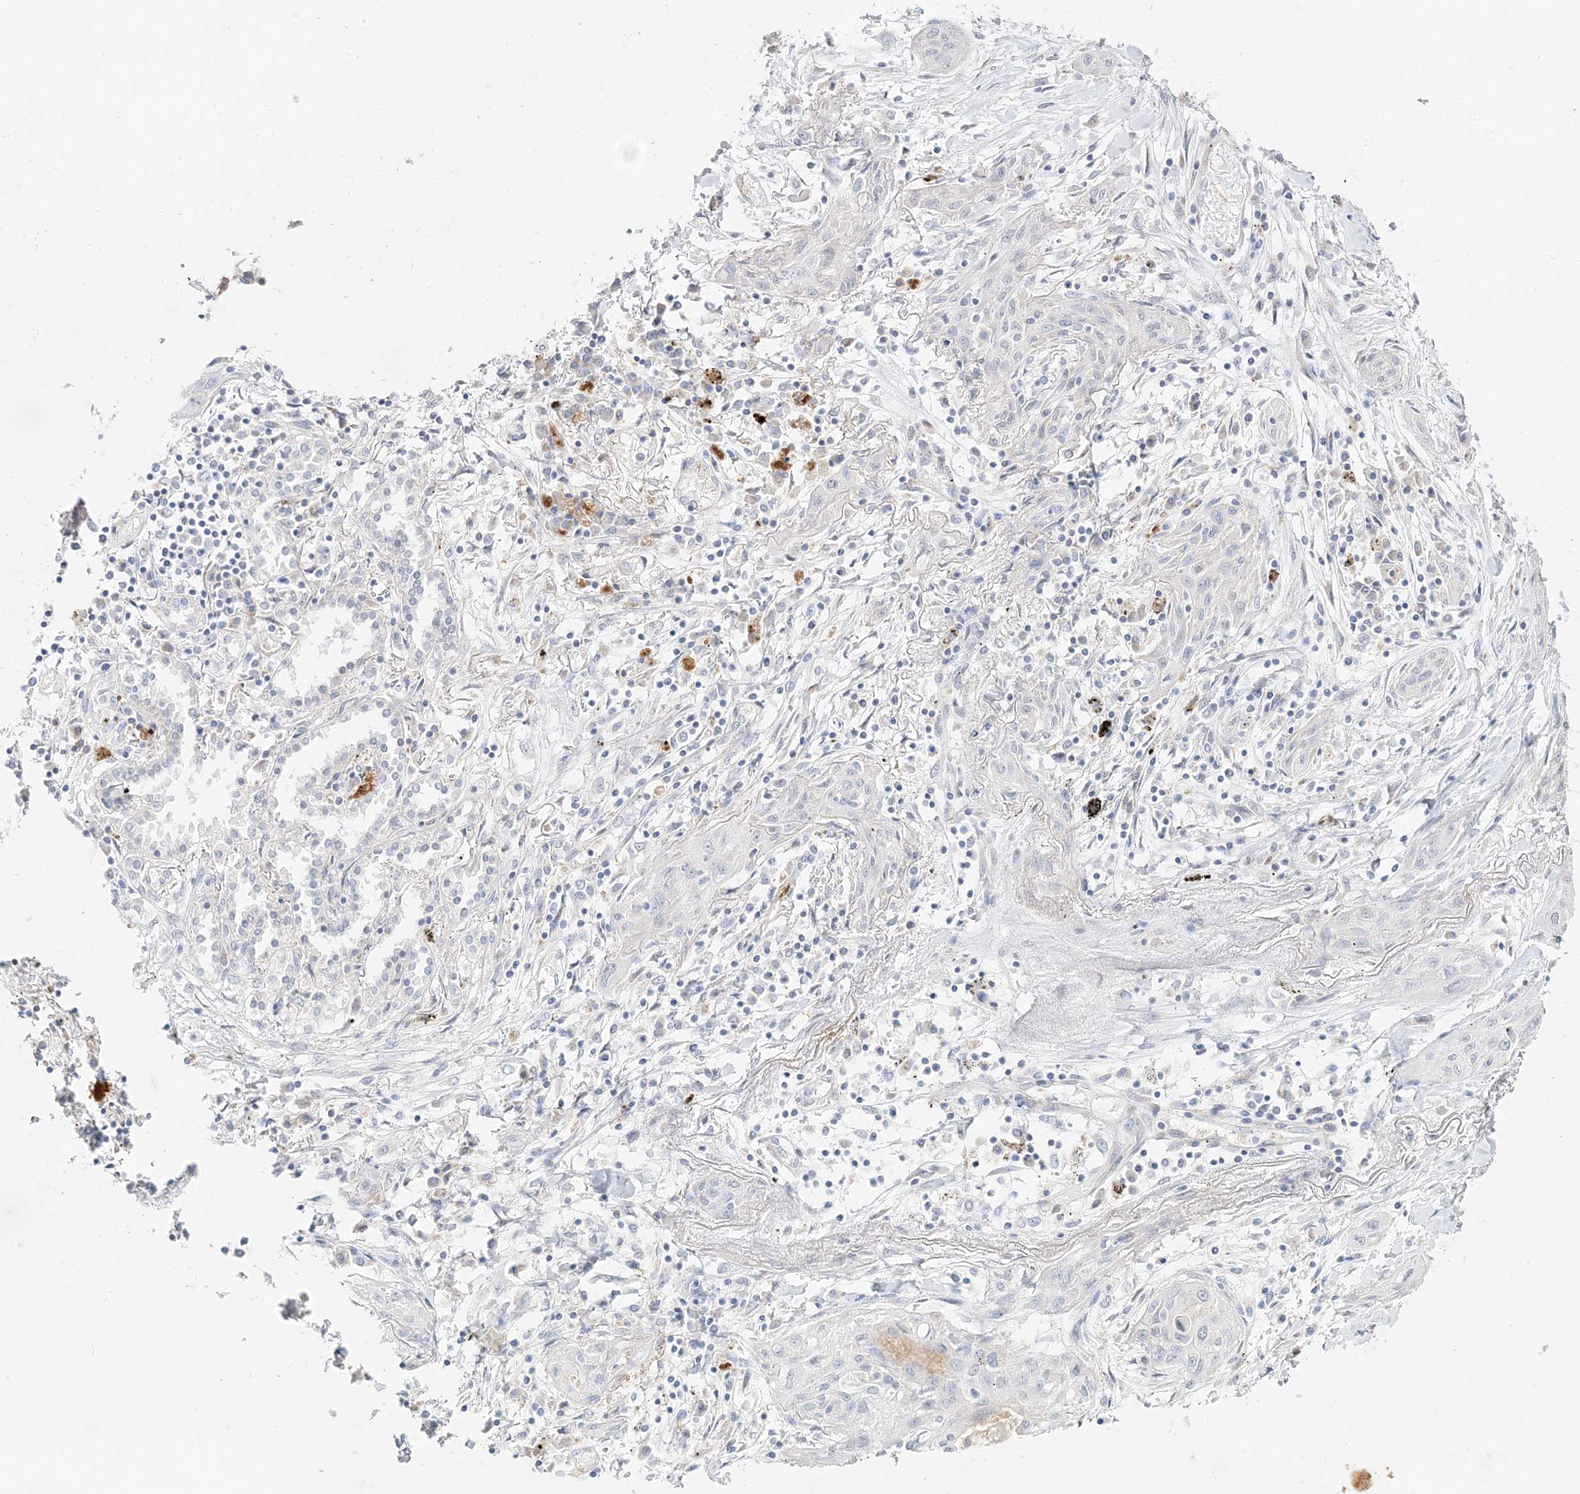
{"staining": {"intensity": "negative", "quantity": "none", "location": "none"}, "tissue": "lung cancer", "cell_type": "Tumor cells", "image_type": "cancer", "snomed": [{"axis": "morphology", "description": "Squamous cell carcinoma, NOS"}, {"axis": "topography", "description": "Lung"}], "caption": "This is an immunohistochemistry (IHC) image of human squamous cell carcinoma (lung). There is no expression in tumor cells.", "gene": "TRANK1", "patient": {"sex": "female", "age": 47}}